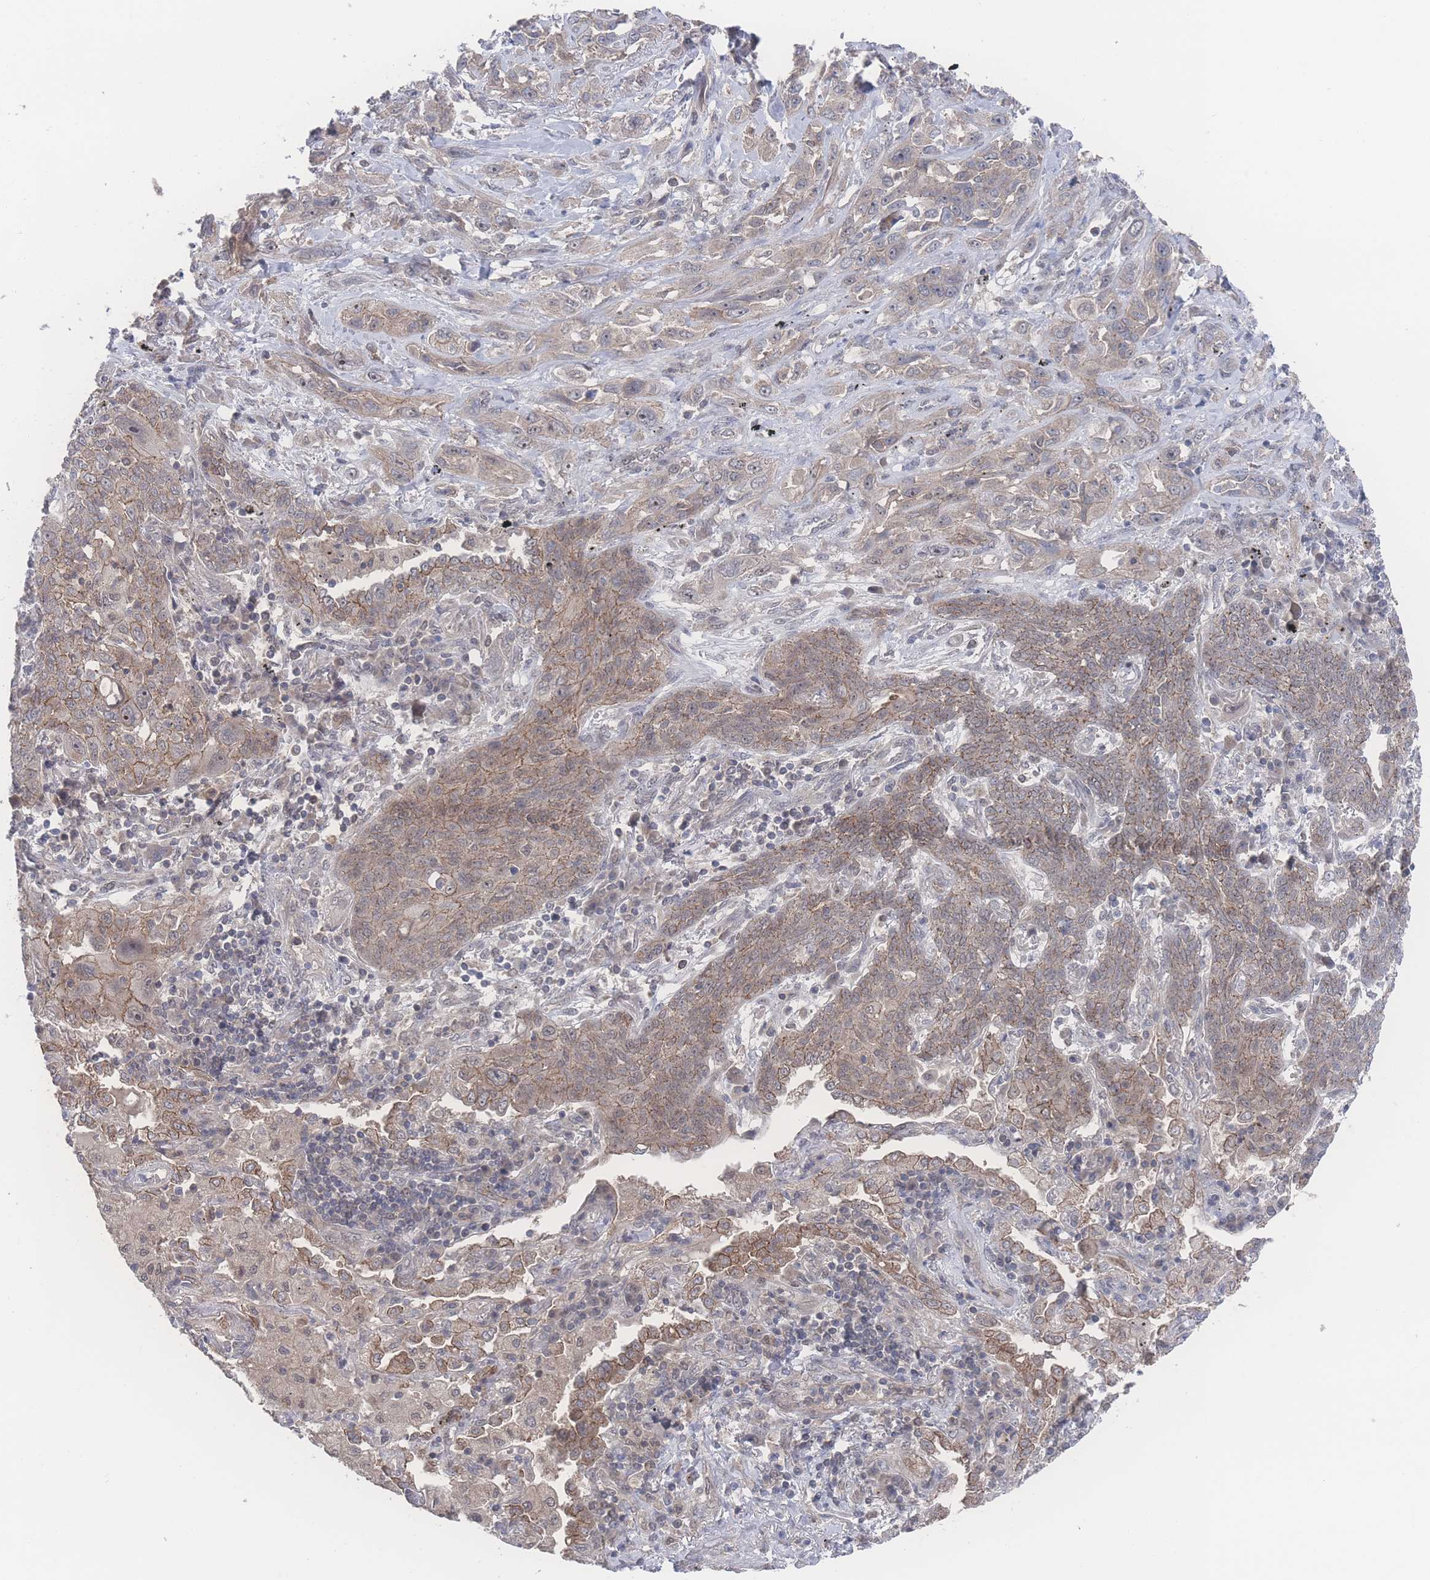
{"staining": {"intensity": "weak", "quantity": "25%-75%", "location": "cytoplasmic/membranous"}, "tissue": "lung cancer", "cell_type": "Tumor cells", "image_type": "cancer", "snomed": [{"axis": "morphology", "description": "Squamous cell carcinoma, NOS"}, {"axis": "topography", "description": "Lung"}], "caption": "Brown immunohistochemical staining in human lung cancer reveals weak cytoplasmic/membranous positivity in approximately 25%-75% of tumor cells.", "gene": "NBEAL1", "patient": {"sex": "female", "age": 70}}